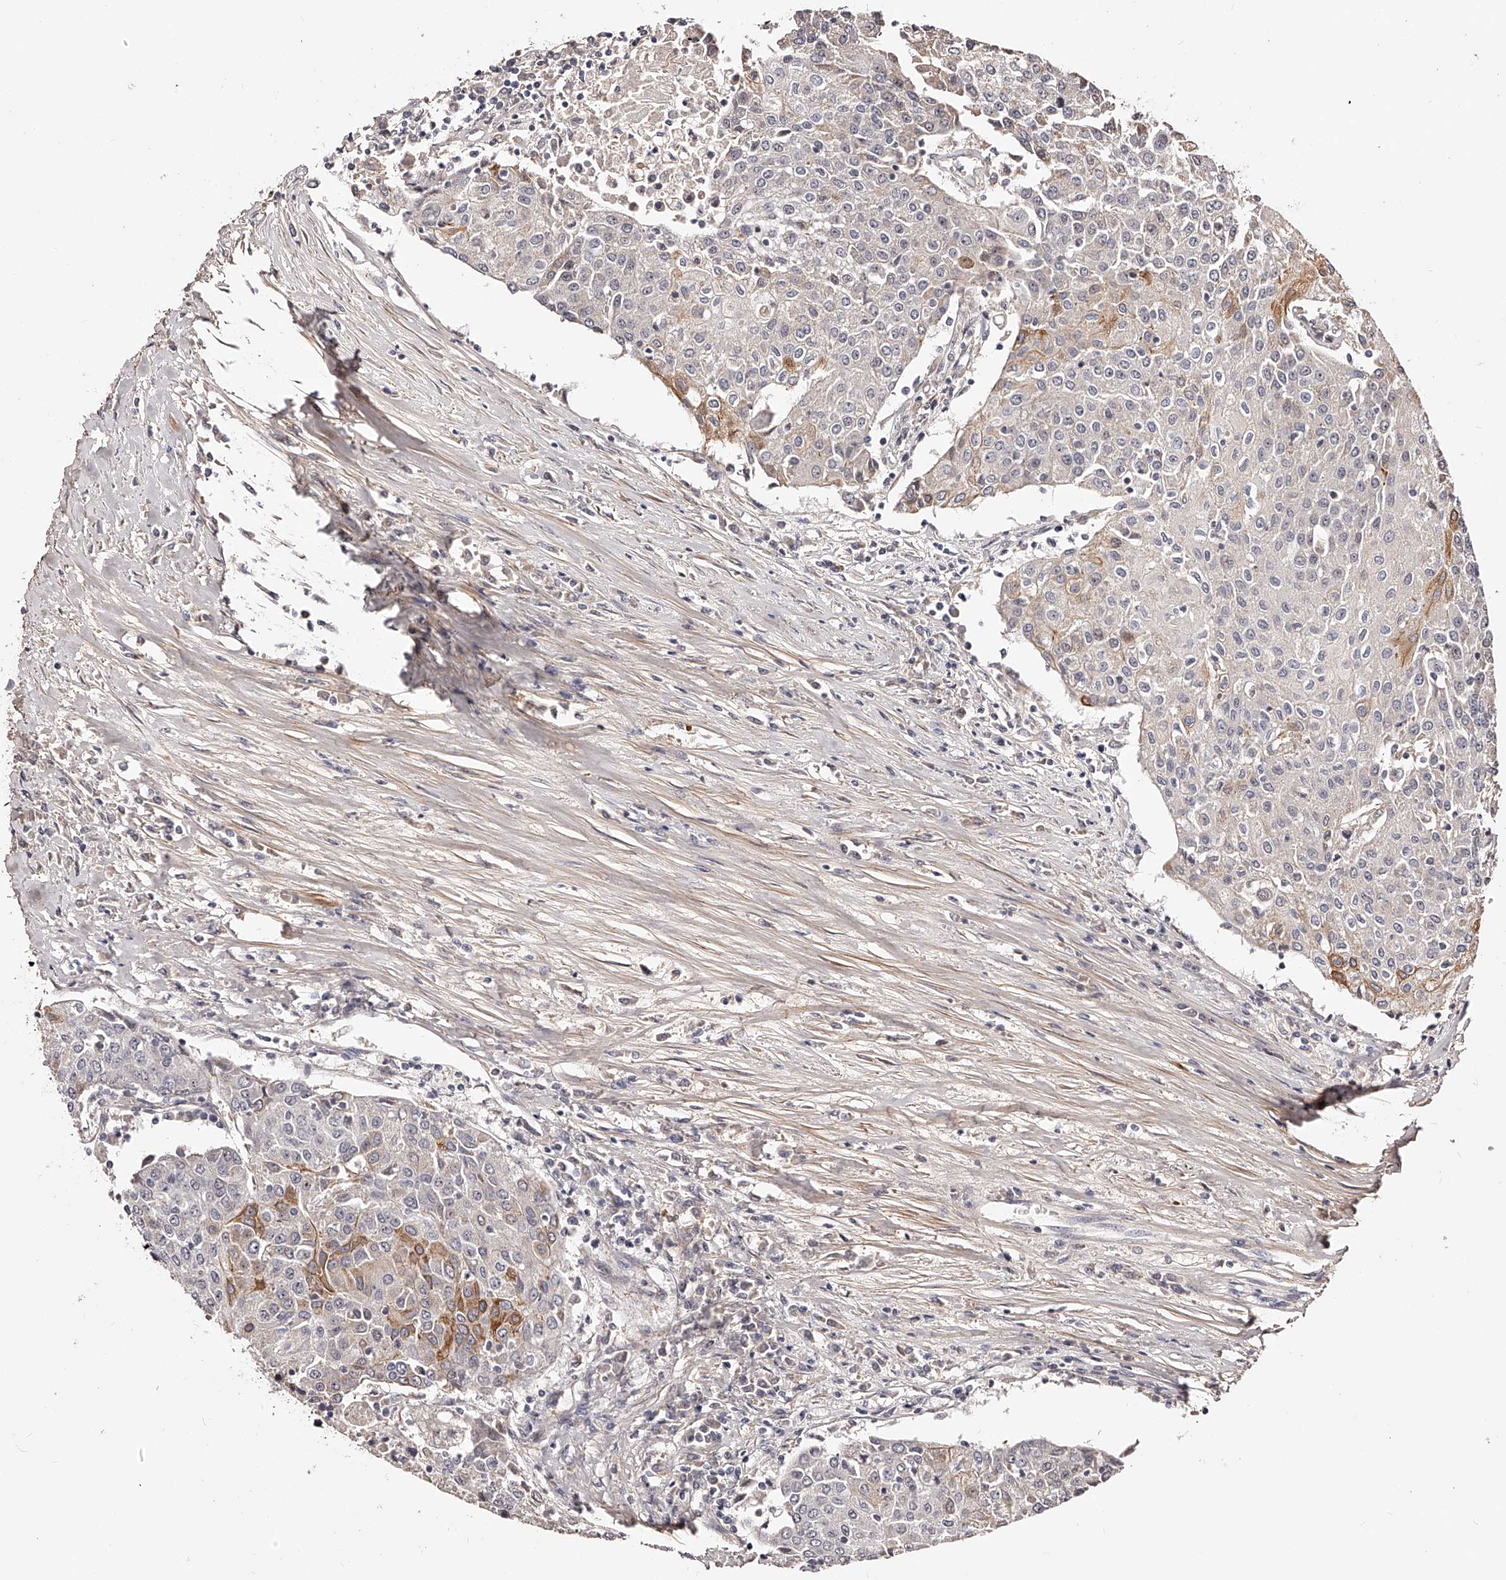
{"staining": {"intensity": "moderate", "quantity": "<25%", "location": "cytoplasmic/membranous"}, "tissue": "urothelial cancer", "cell_type": "Tumor cells", "image_type": "cancer", "snomed": [{"axis": "morphology", "description": "Urothelial carcinoma, High grade"}, {"axis": "topography", "description": "Urinary bladder"}], "caption": "A micrograph showing moderate cytoplasmic/membranous staining in approximately <25% of tumor cells in urothelial cancer, as visualized by brown immunohistochemical staining.", "gene": "ZNF502", "patient": {"sex": "female", "age": 85}}